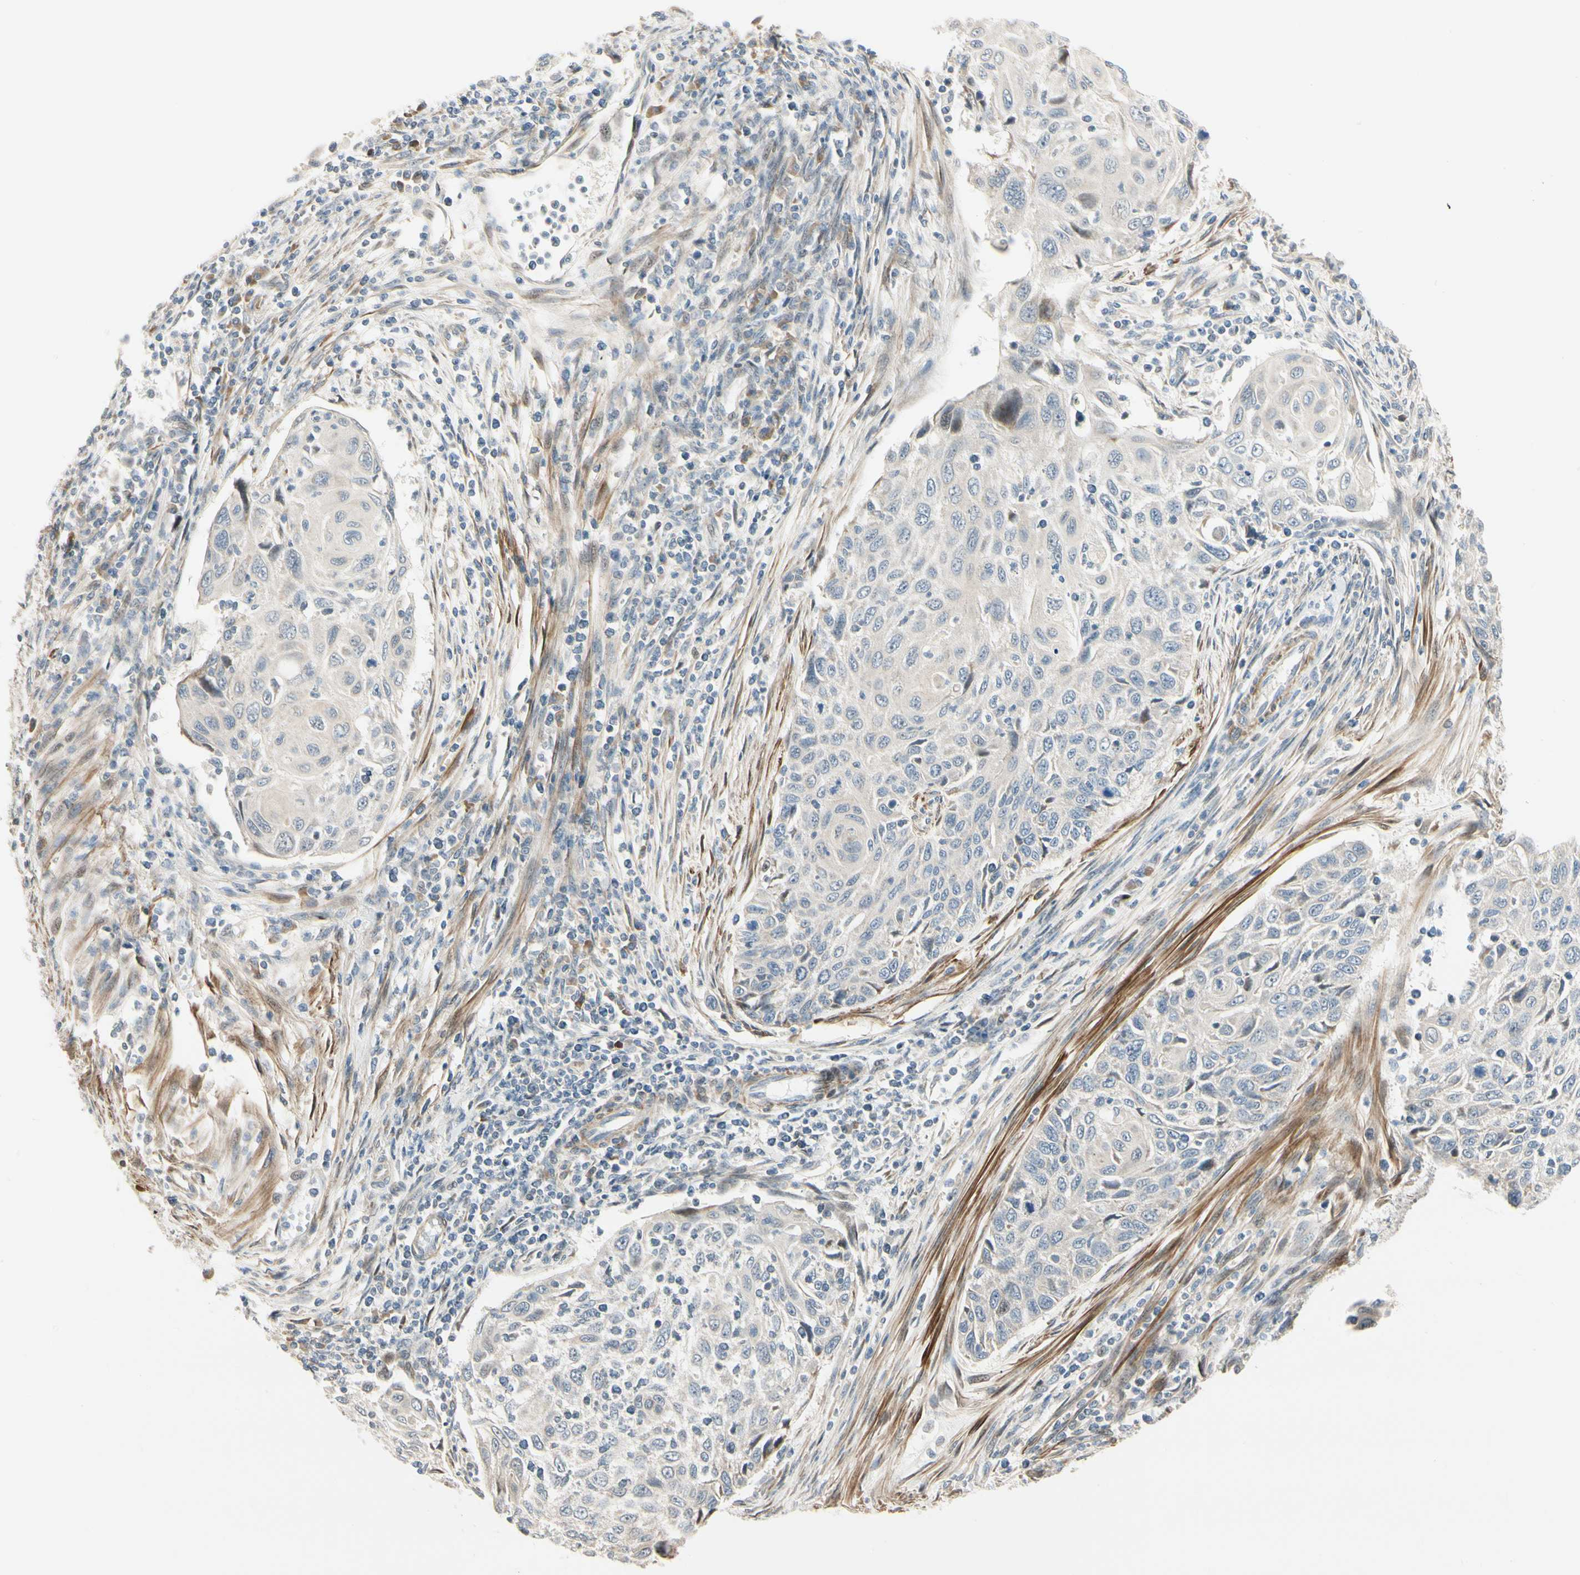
{"staining": {"intensity": "negative", "quantity": "none", "location": "none"}, "tissue": "cervical cancer", "cell_type": "Tumor cells", "image_type": "cancer", "snomed": [{"axis": "morphology", "description": "Squamous cell carcinoma, NOS"}, {"axis": "topography", "description": "Cervix"}], "caption": "This is a micrograph of immunohistochemistry staining of cervical squamous cell carcinoma, which shows no expression in tumor cells.", "gene": "P4HA3", "patient": {"sex": "female", "age": 70}}